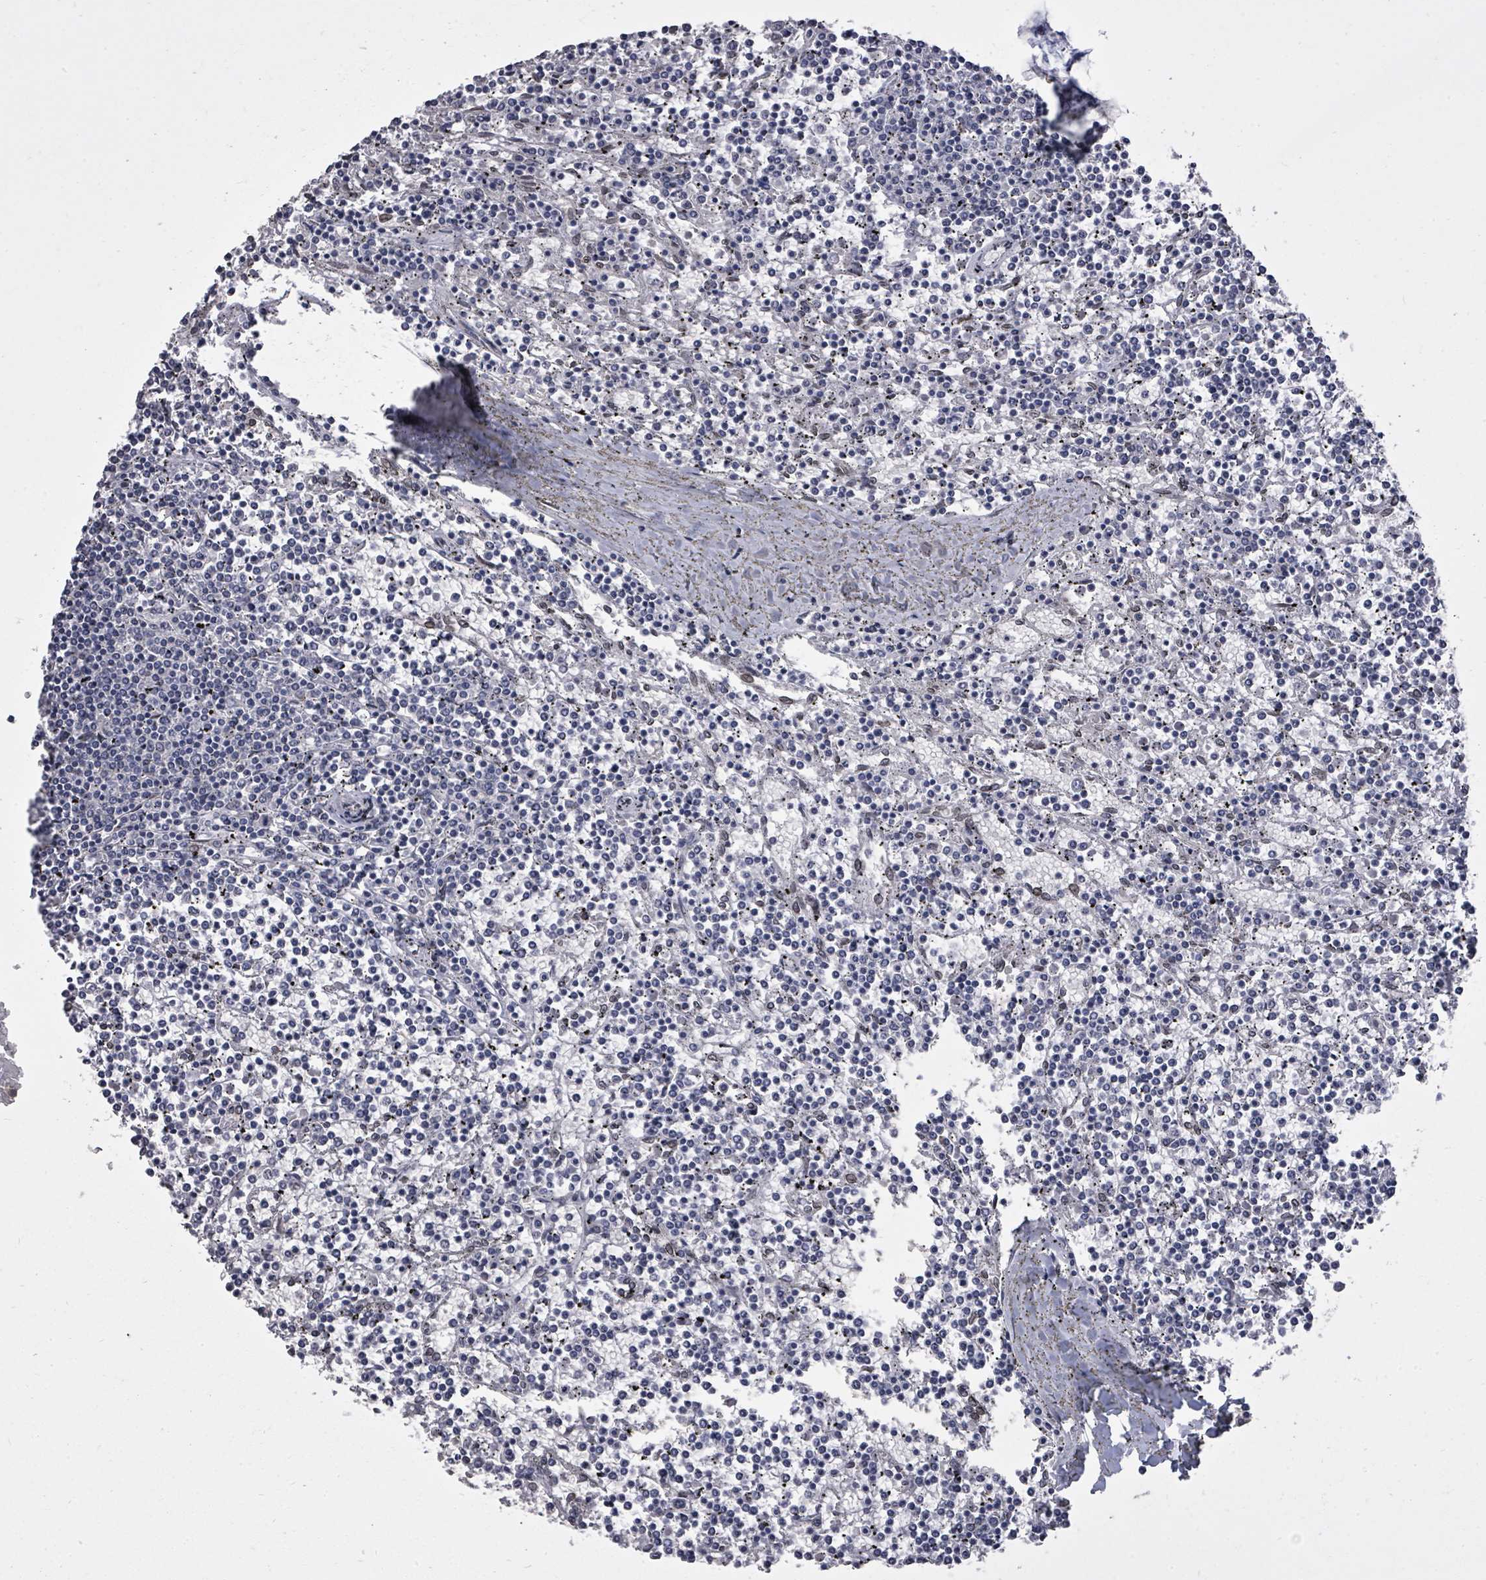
{"staining": {"intensity": "negative", "quantity": "none", "location": "none"}, "tissue": "lymphoma", "cell_type": "Tumor cells", "image_type": "cancer", "snomed": [{"axis": "morphology", "description": "Malignant lymphoma, non-Hodgkin's type, Low grade"}, {"axis": "topography", "description": "Spleen"}], "caption": "High magnification brightfield microscopy of malignant lymphoma, non-Hodgkin's type (low-grade) stained with DAB (3,3'-diaminobenzidine) (brown) and counterstained with hematoxylin (blue): tumor cells show no significant expression. The staining is performed using DAB (3,3'-diaminobenzidine) brown chromogen with nuclei counter-stained in using hematoxylin.", "gene": "ARFGAP1", "patient": {"sex": "female", "age": 19}}